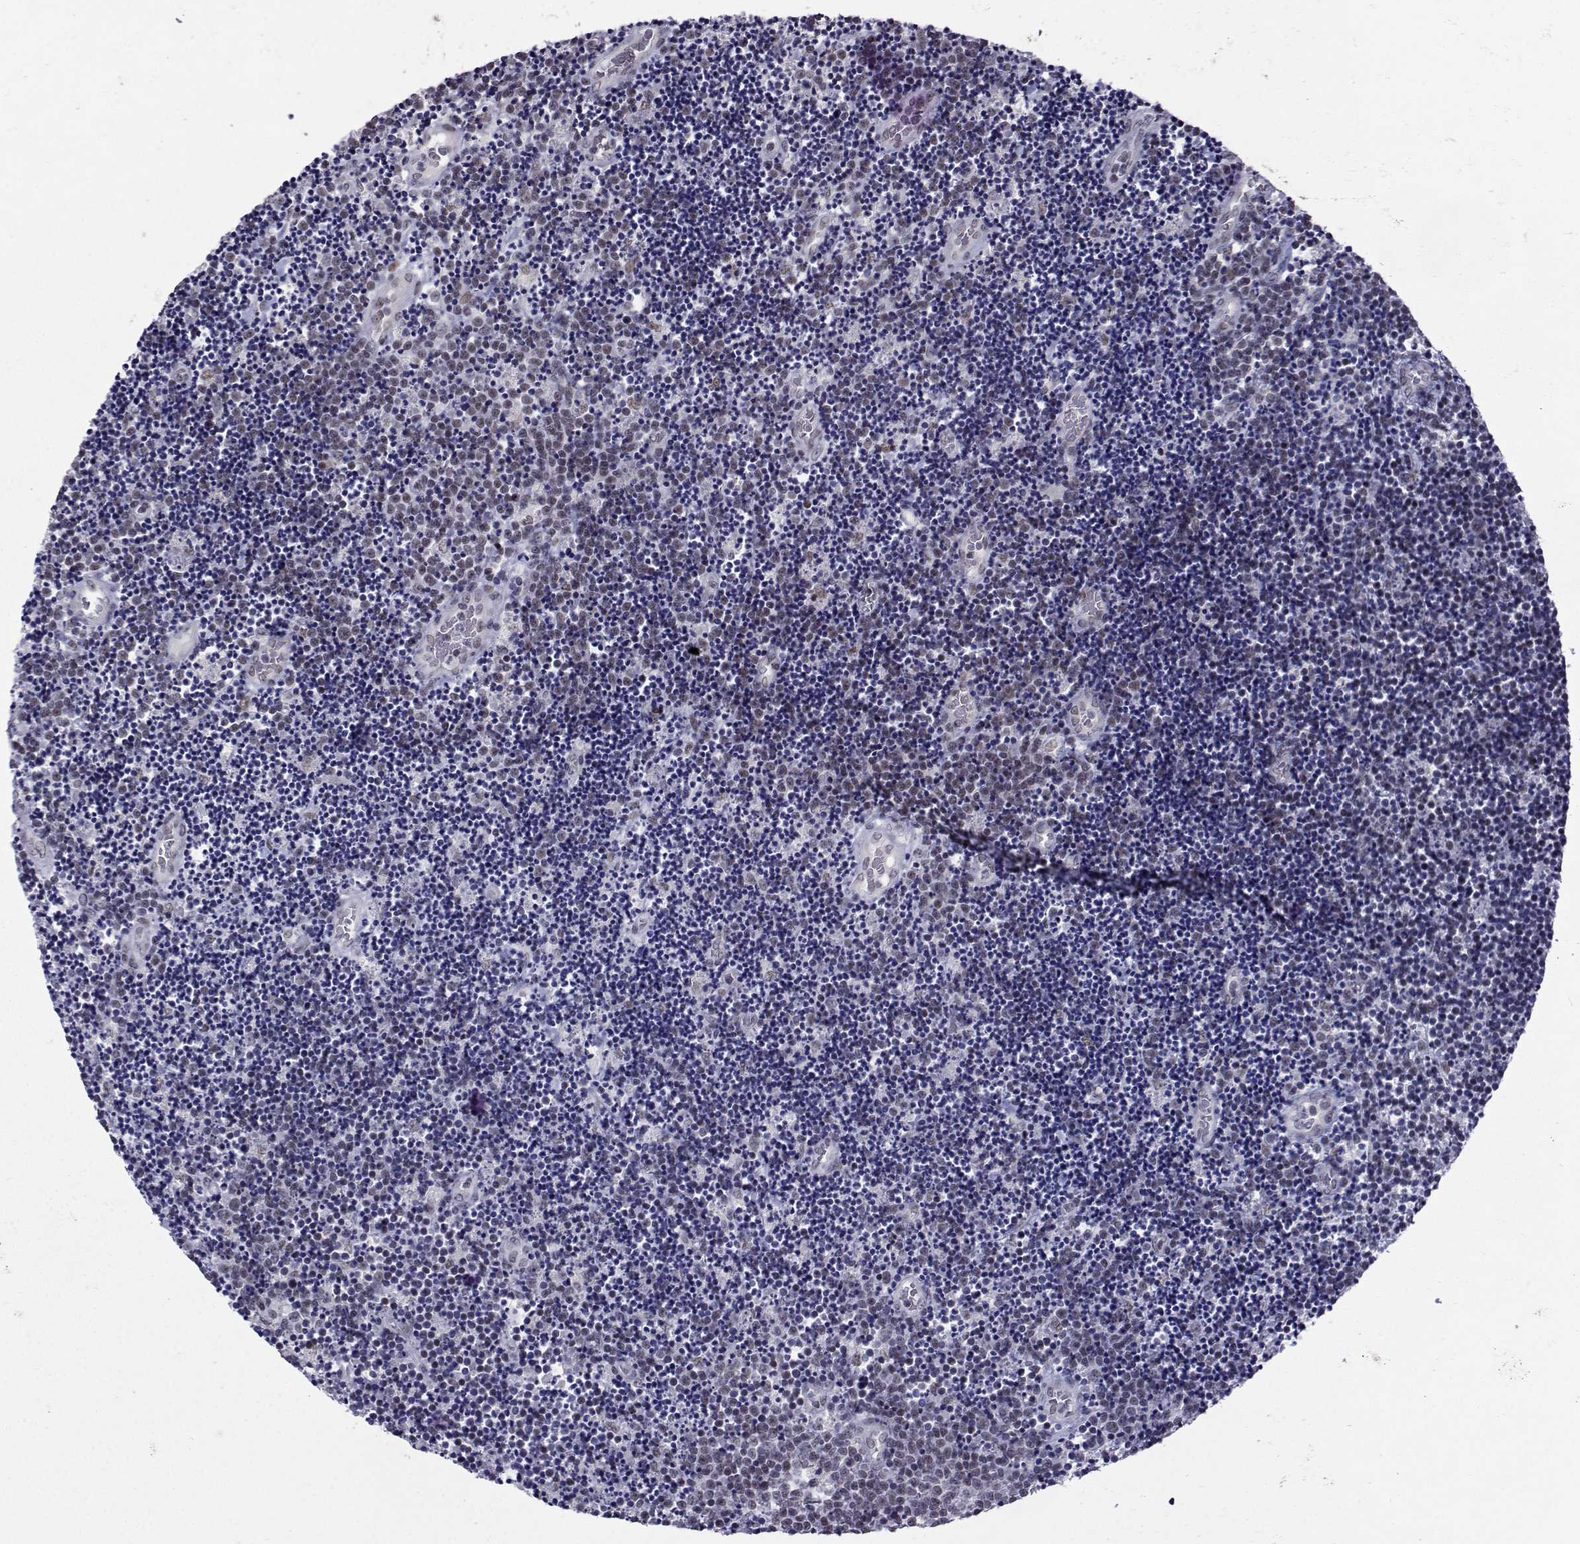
{"staining": {"intensity": "negative", "quantity": "none", "location": "none"}, "tissue": "lymphoma", "cell_type": "Tumor cells", "image_type": "cancer", "snomed": [{"axis": "morphology", "description": "Malignant lymphoma, non-Hodgkin's type, Low grade"}, {"axis": "topography", "description": "Brain"}], "caption": "Malignant lymphoma, non-Hodgkin's type (low-grade) was stained to show a protein in brown. There is no significant positivity in tumor cells. The staining is performed using DAB brown chromogen with nuclei counter-stained in using hematoxylin.", "gene": "LIN28A", "patient": {"sex": "female", "age": 66}}